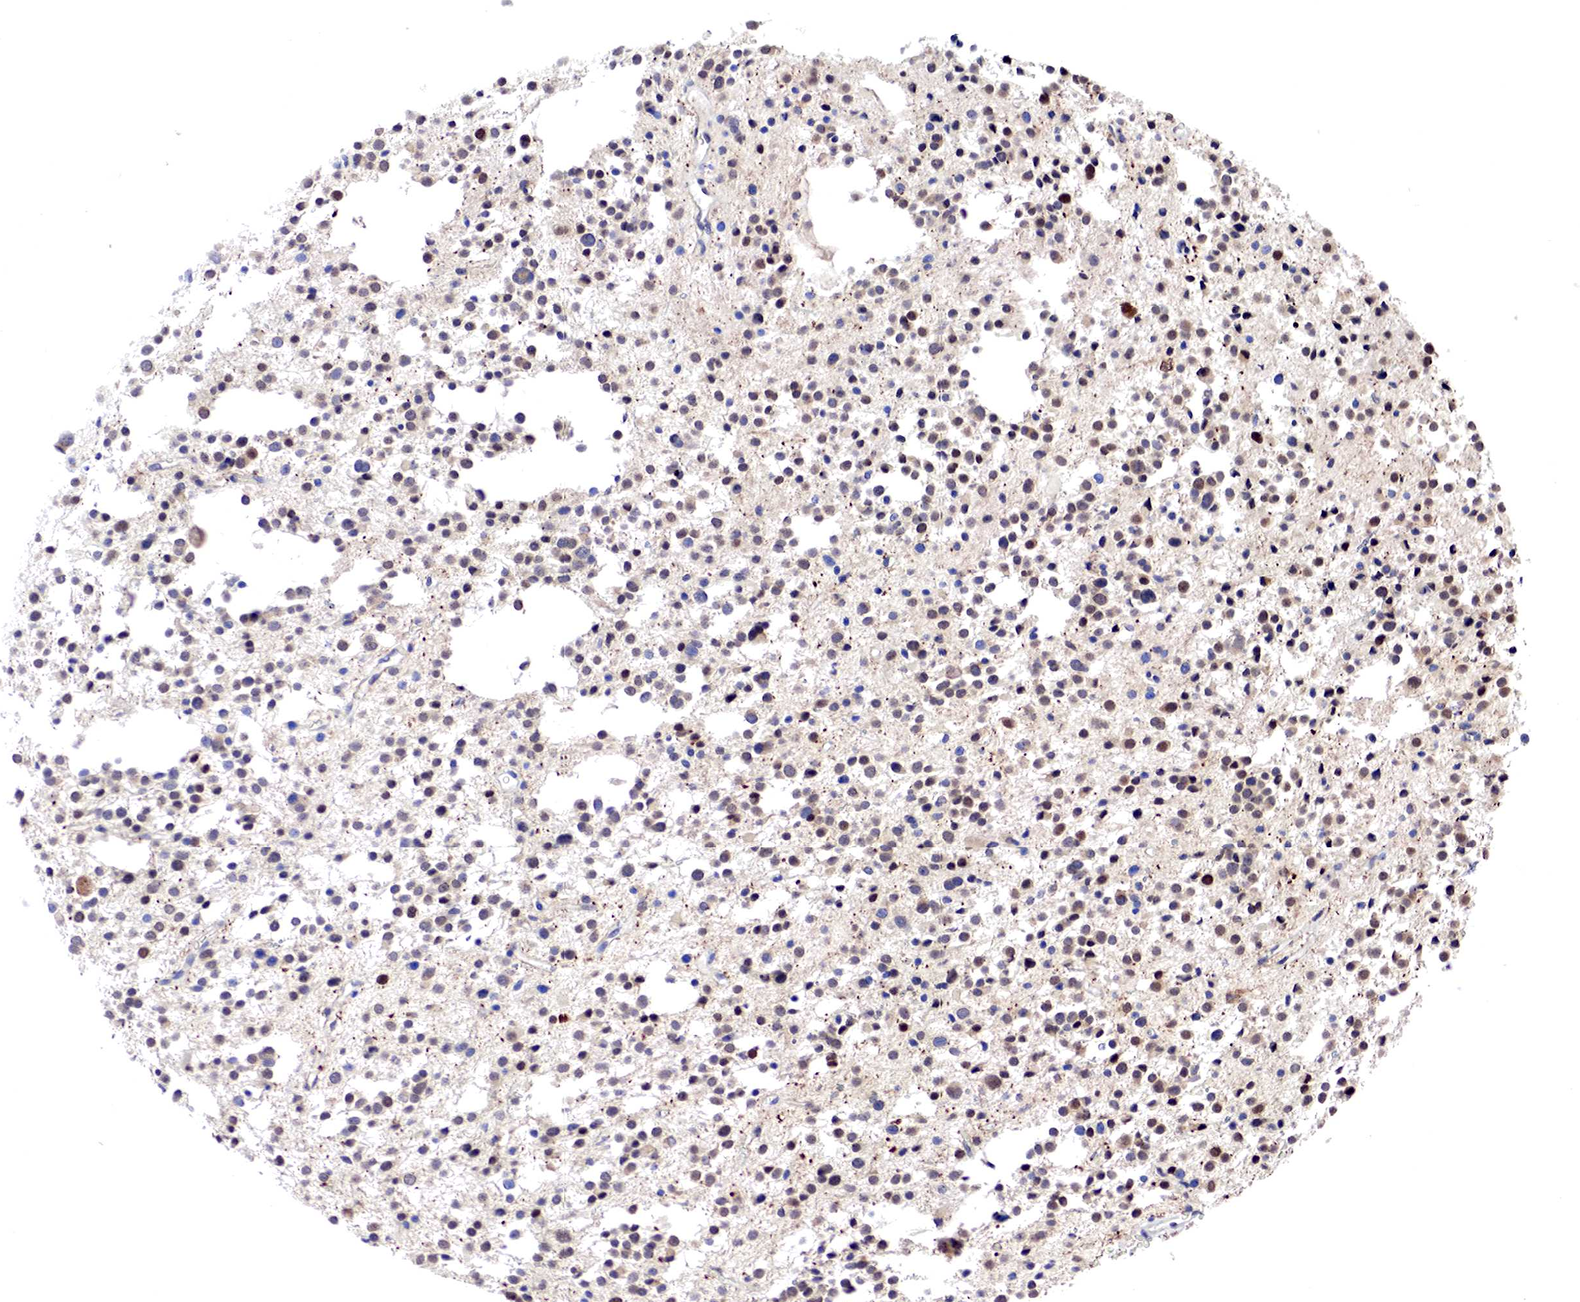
{"staining": {"intensity": "weak", "quantity": "25%-75%", "location": "cytoplasmic/membranous,nuclear"}, "tissue": "glioma", "cell_type": "Tumor cells", "image_type": "cancer", "snomed": [{"axis": "morphology", "description": "Glioma, malignant, Low grade"}, {"axis": "topography", "description": "Brain"}], "caption": "The image displays immunohistochemical staining of glioma. There is weak cytoplasmic/membranous and nuclear expression is identified in approximately 25%-75% of tumor cells.", "gene": "PABIR2", "patient": {"sex": "female", "age": 36}}